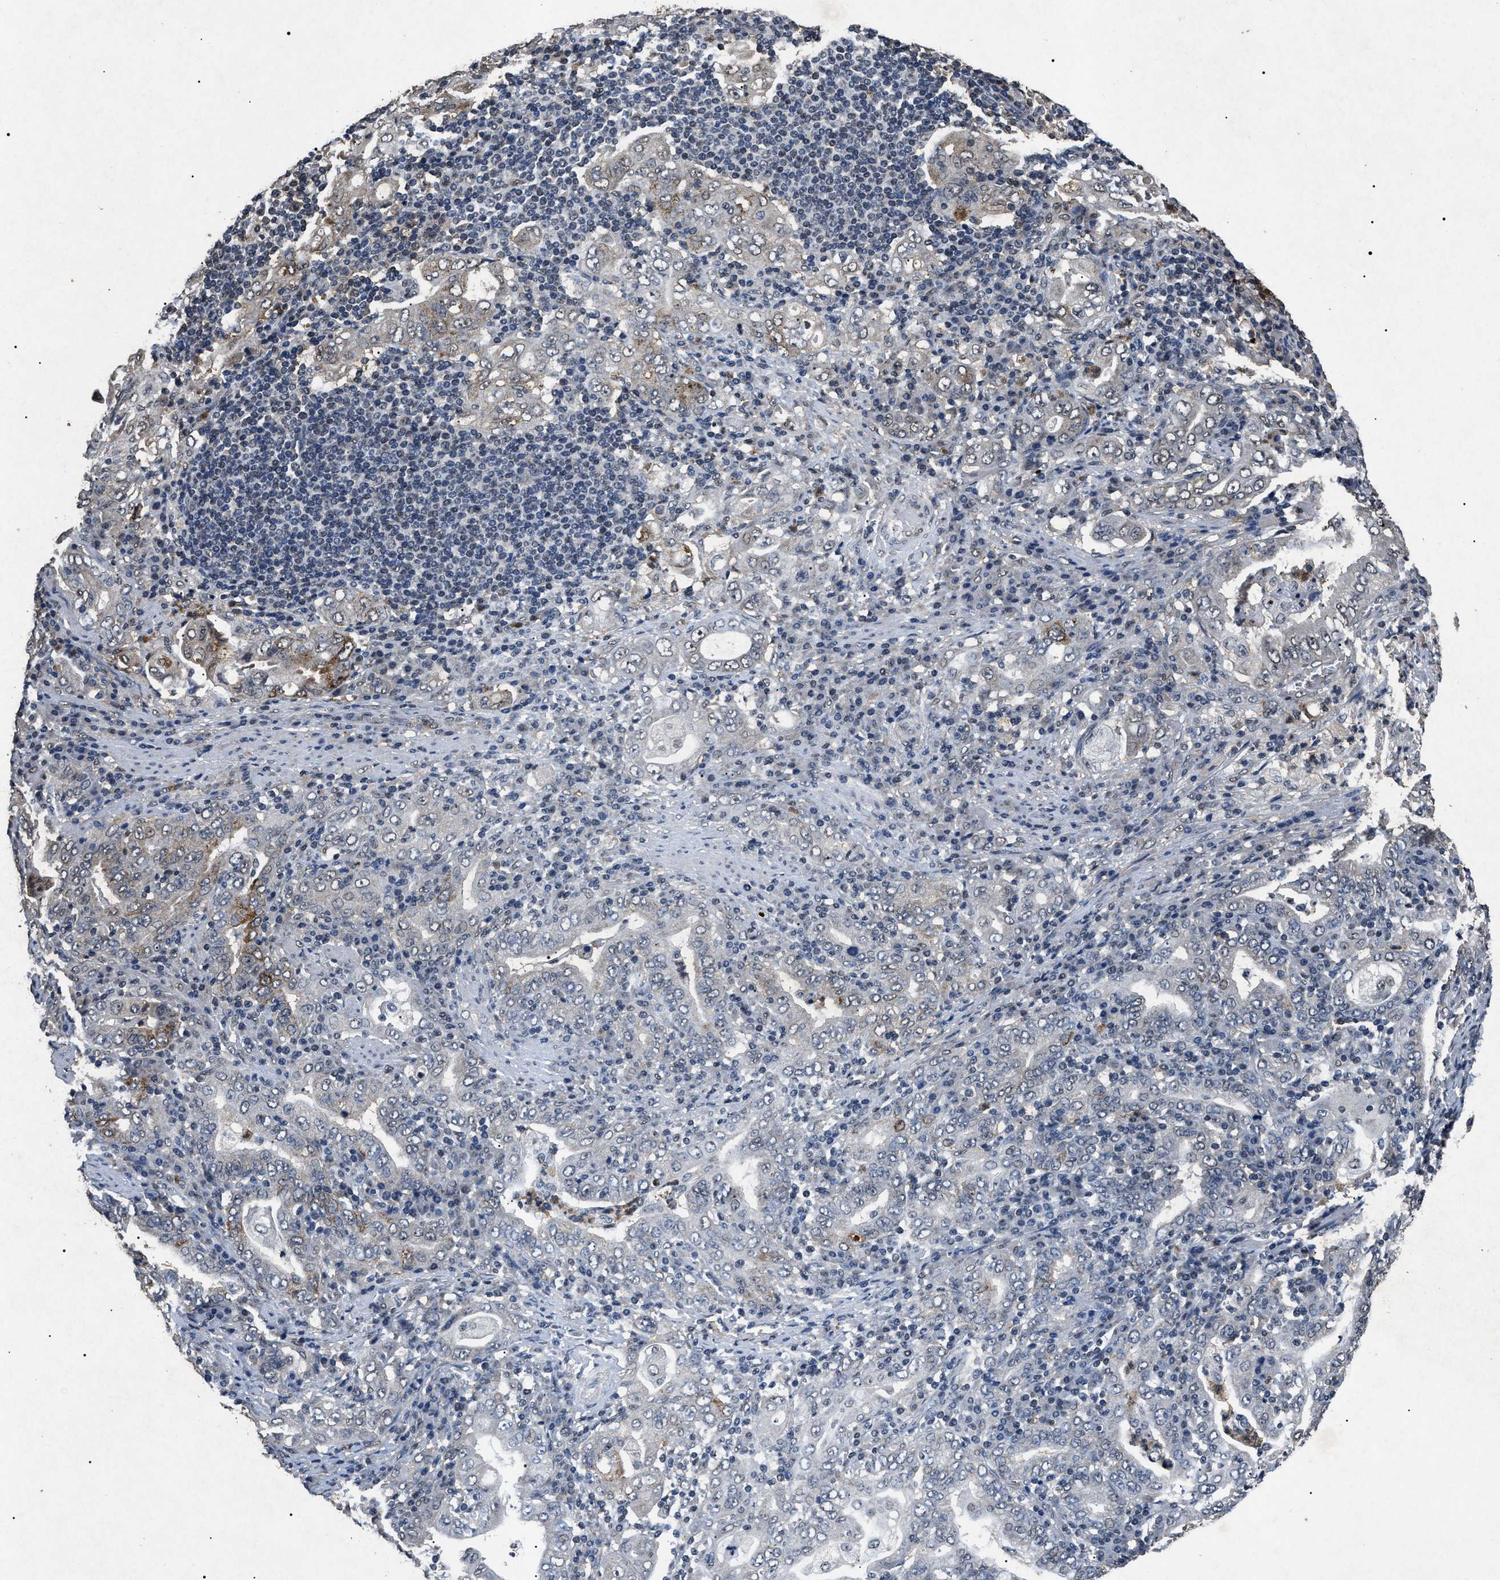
{"staining": {"intensity": "negative", "quantity": "none", "location": "none"}, "tissue": "stomach cancer", "cell_type": "Tumor cells", "image_type": "cancer", "snomed": [{"axis": "morphology", "description": "Normal tissue, NOS"}, {"axis": "morphology", "description": "Adenocarcinoma, NOS"}, {"axis": "topography", "description": "Esophagus"}, {"axis": "topography", "description": "Stomach, upper"}, {"axis": "topography", "description": "Peripheral nerve tissue"}], "caption": "Immunohistochemical staining of human stomach adenocarcinoma exhibits no significant positivity in tumor cells. The staining was performed using DAB (3,3'-diaminobenzidine) to visualize the protein expression in brown, while the nuclei were stained in blue with hematoxylin (Magnification: 20x).", "gene": "ANP32E", "patient": {"sex": "male", "age": 62}}